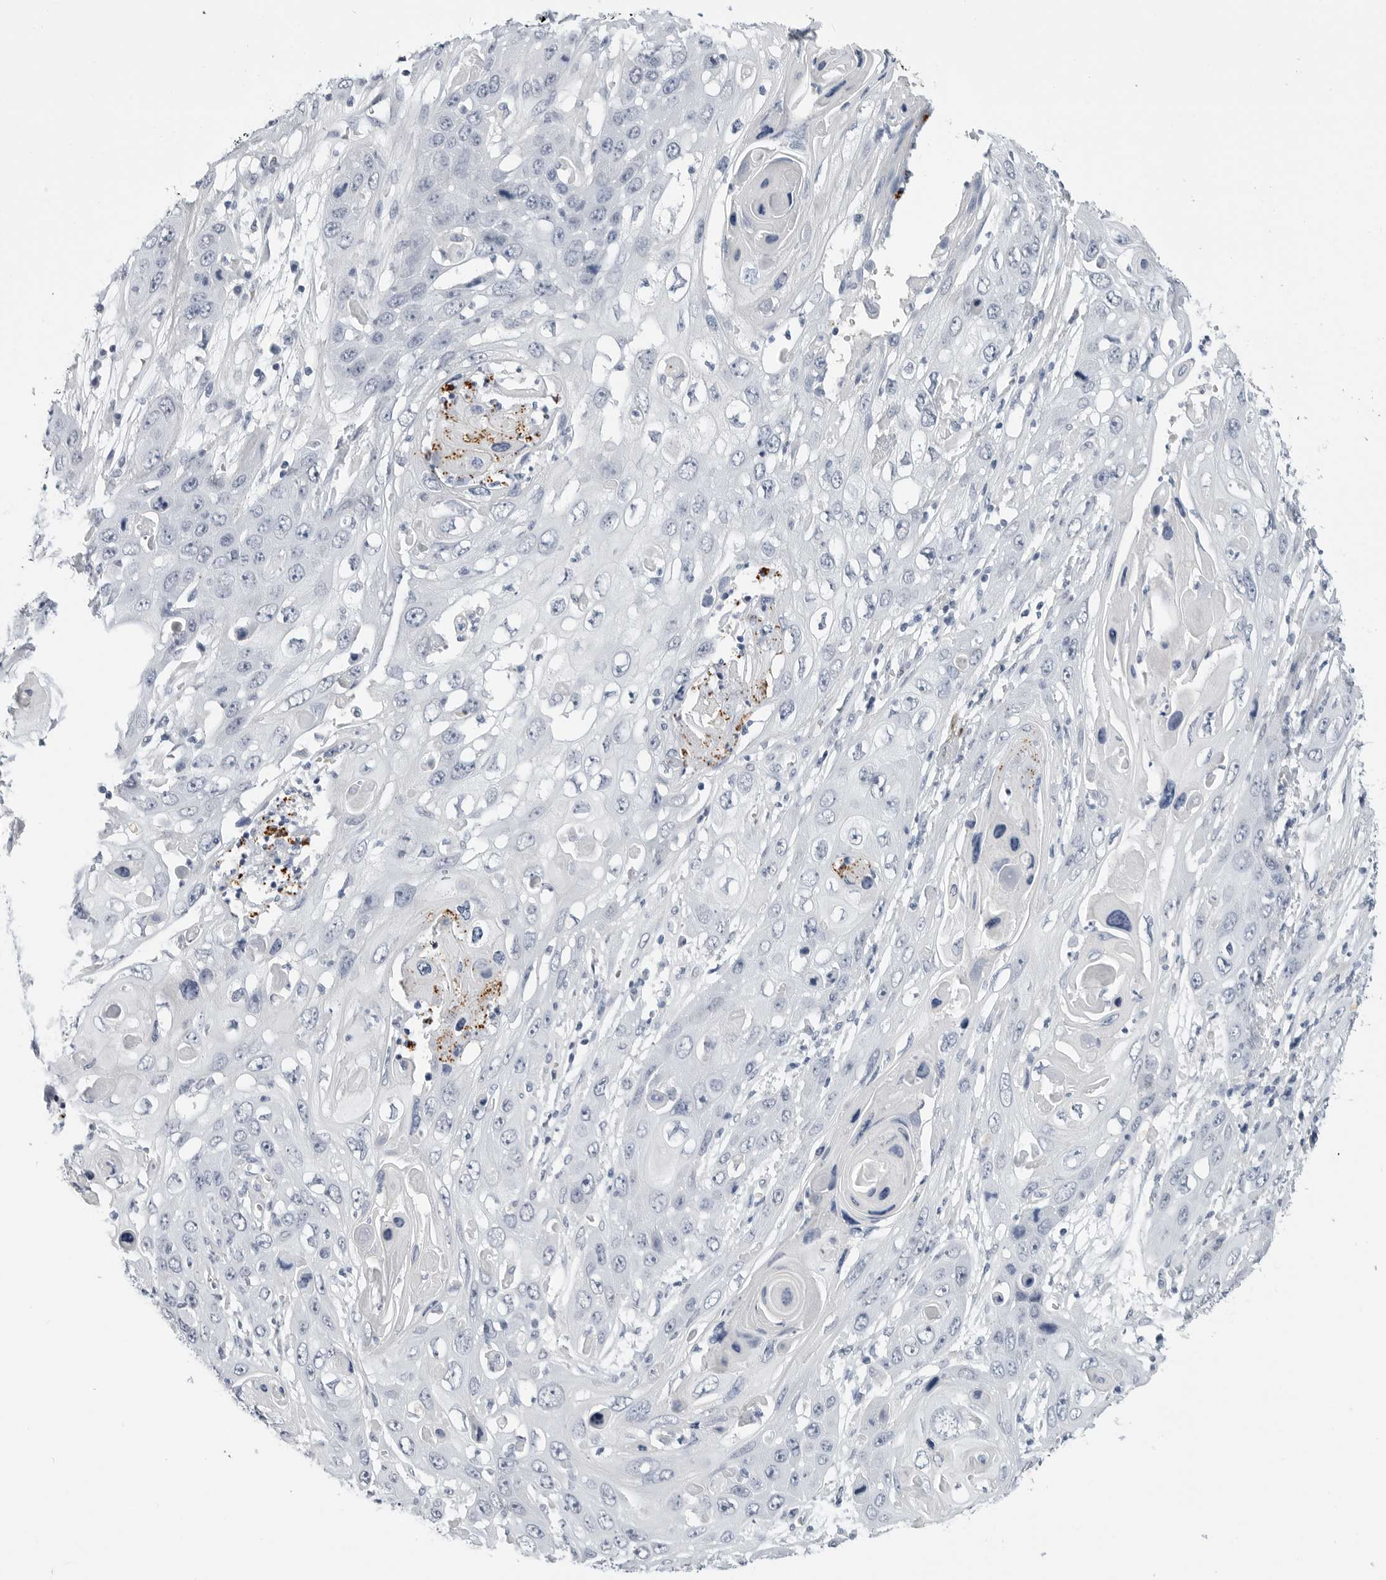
{"staining": {"intensity": "negative", "quantity": "none", "location": "none"}, "tissue": "skin cancer", "cell_type": "Tumor cells", "image_type": "cancer", "snomed": [{"axis": "morphology", "description": "Squamous cell carcinoma, NOS"}, {"axis": "topography", "description": "Skin"}], "caption": "IHC photomicrograph of neoplastic tissue: skin squamous cell carcinoma stained with DAB shows no significant protein expression in tumor cells. The staining is performed using DAB (3,3'-diaminobenzidine) brown chromogen with nuclei counter-stained in using hematoxylin.", "gene": "PLN", "patient": {"sex": "male", "age": 55}}